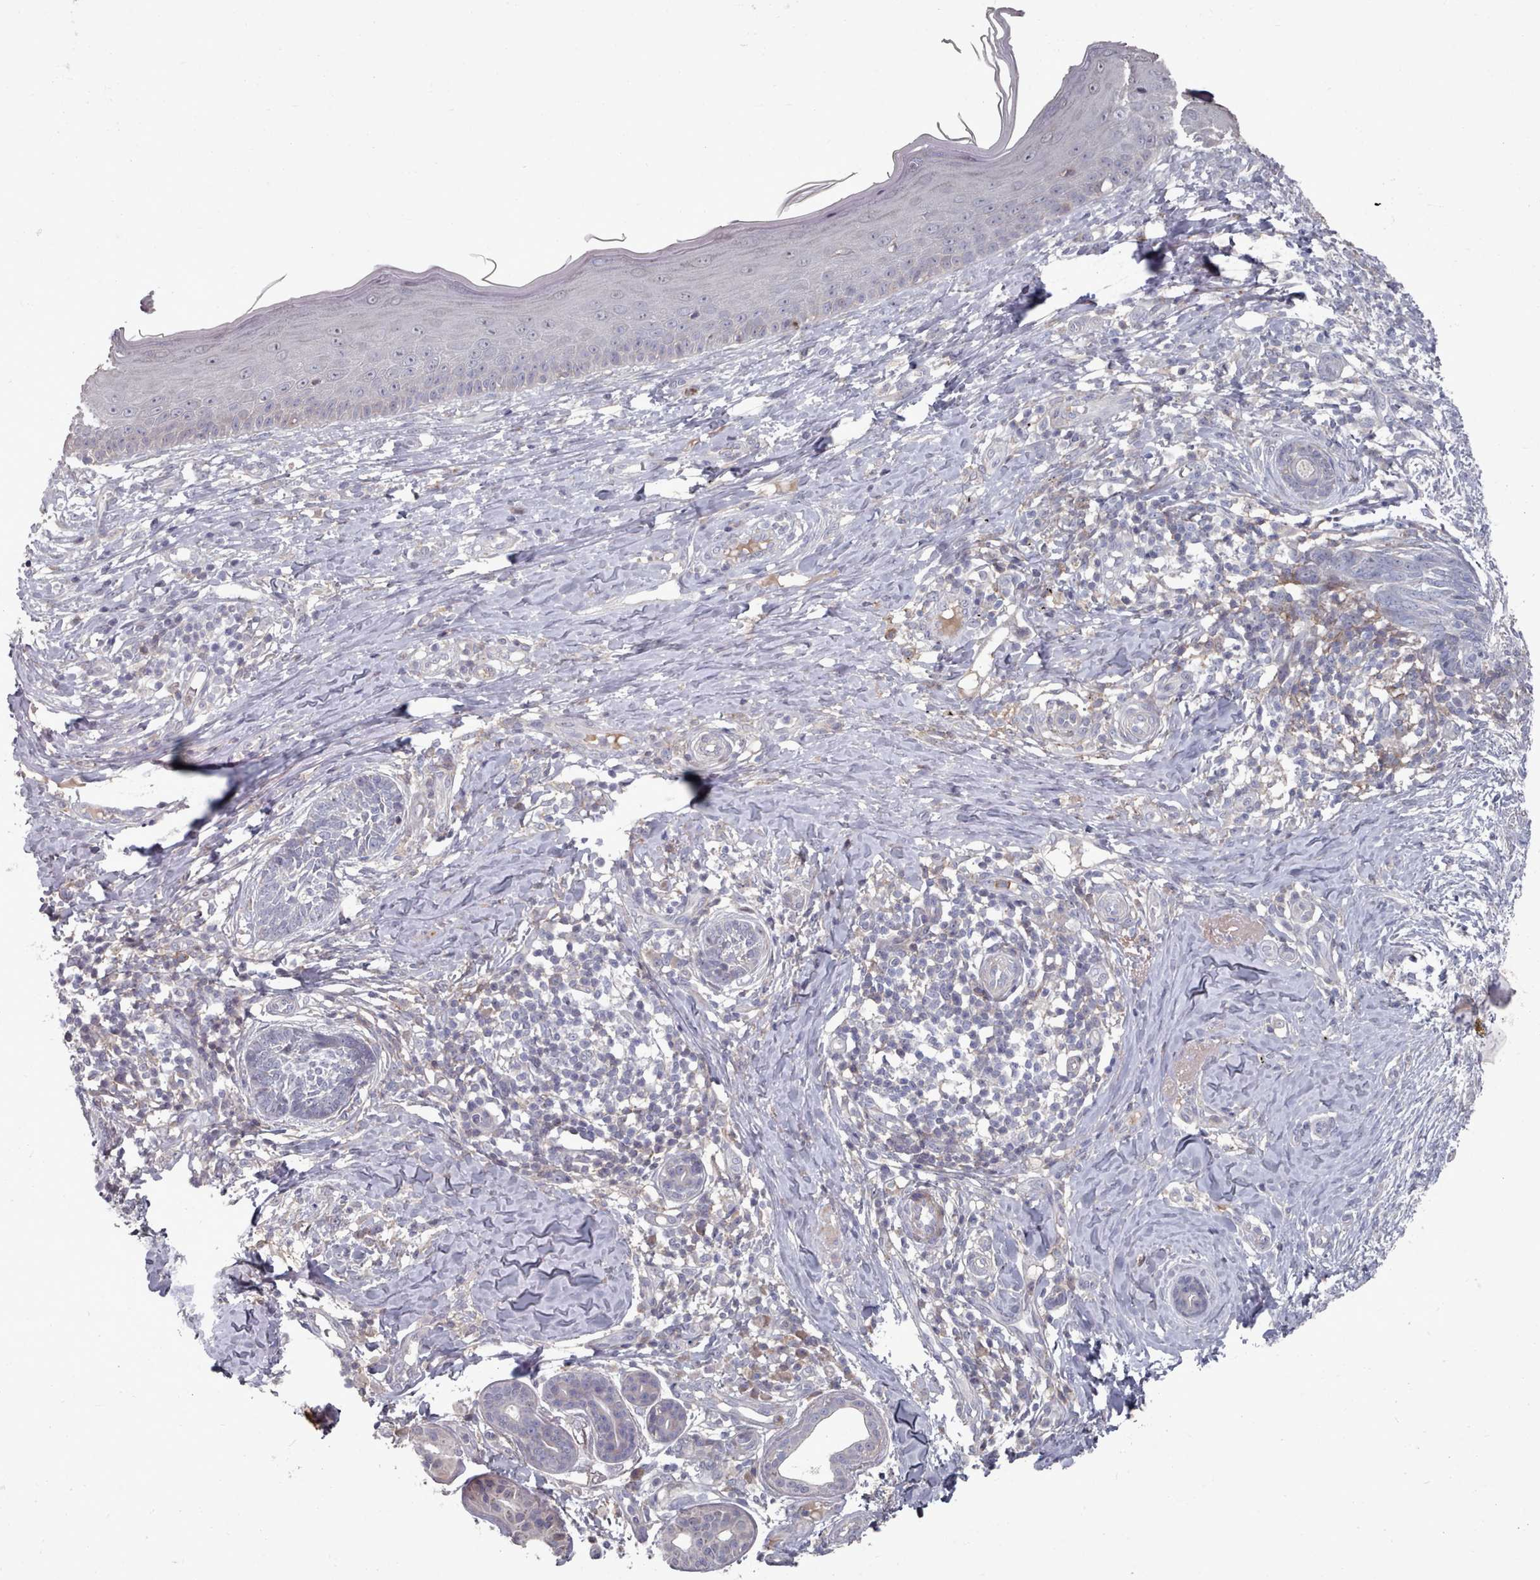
{"staining": {"intensity": "negative", "quantity": "none", "location": "none"}, "tissue": "skin cancer", "cell_type": "Tumor cells", "image_type": "cancer", "snomed": [{"axis": "morphology", "description": "Basal cell carcinoma"}, {"axis": "topography", "description": "Skin"}], "caption": "Immunohistochemistry of human skin cancer (basal cell carcinoma) reveals no staining in tumor cells.", "gene": "COL8A2", "patient": {"sex": "male", "age": 73}}